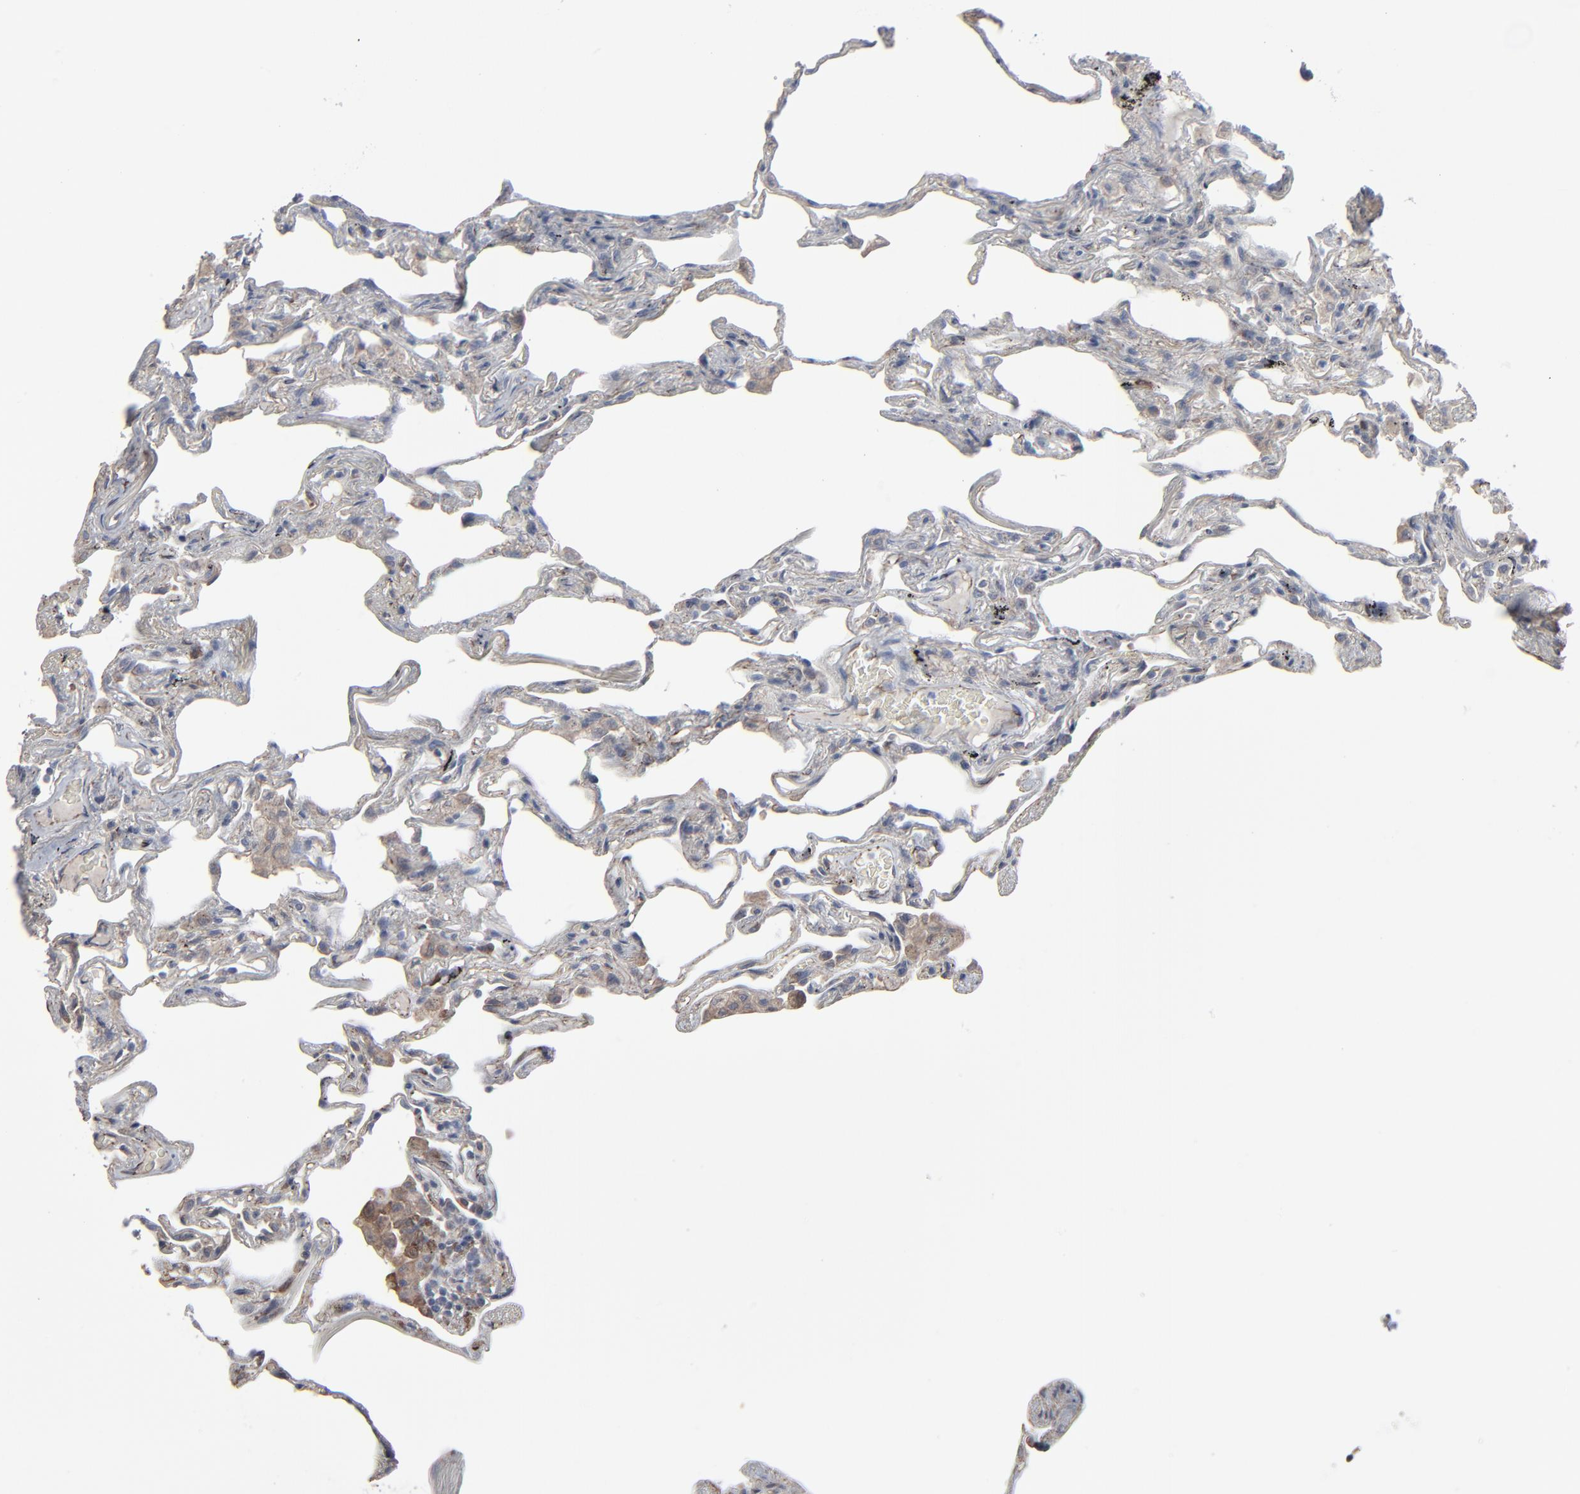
{"staining": {"intensity": "weak", "quantity": "<25%", "location": "cytoplasmic/membranous"}, "tissue": "lung", "cell_type": "Alveolar cells", "image_type": "normal", "snomed": [{"axis": "morphology", "description": "Normal tissue, NOS"}, {"axis": "morphology", "description": "Inflammation, NOS"}, {"axis": "topography", "description": "Lung"}], "caption": "Immunohistochemical staining of unremarkable human lung exhibits no significant staining in alveolar cells.", "gene": "CTNND1", "patient": {"sex": "male", "age": 69}}